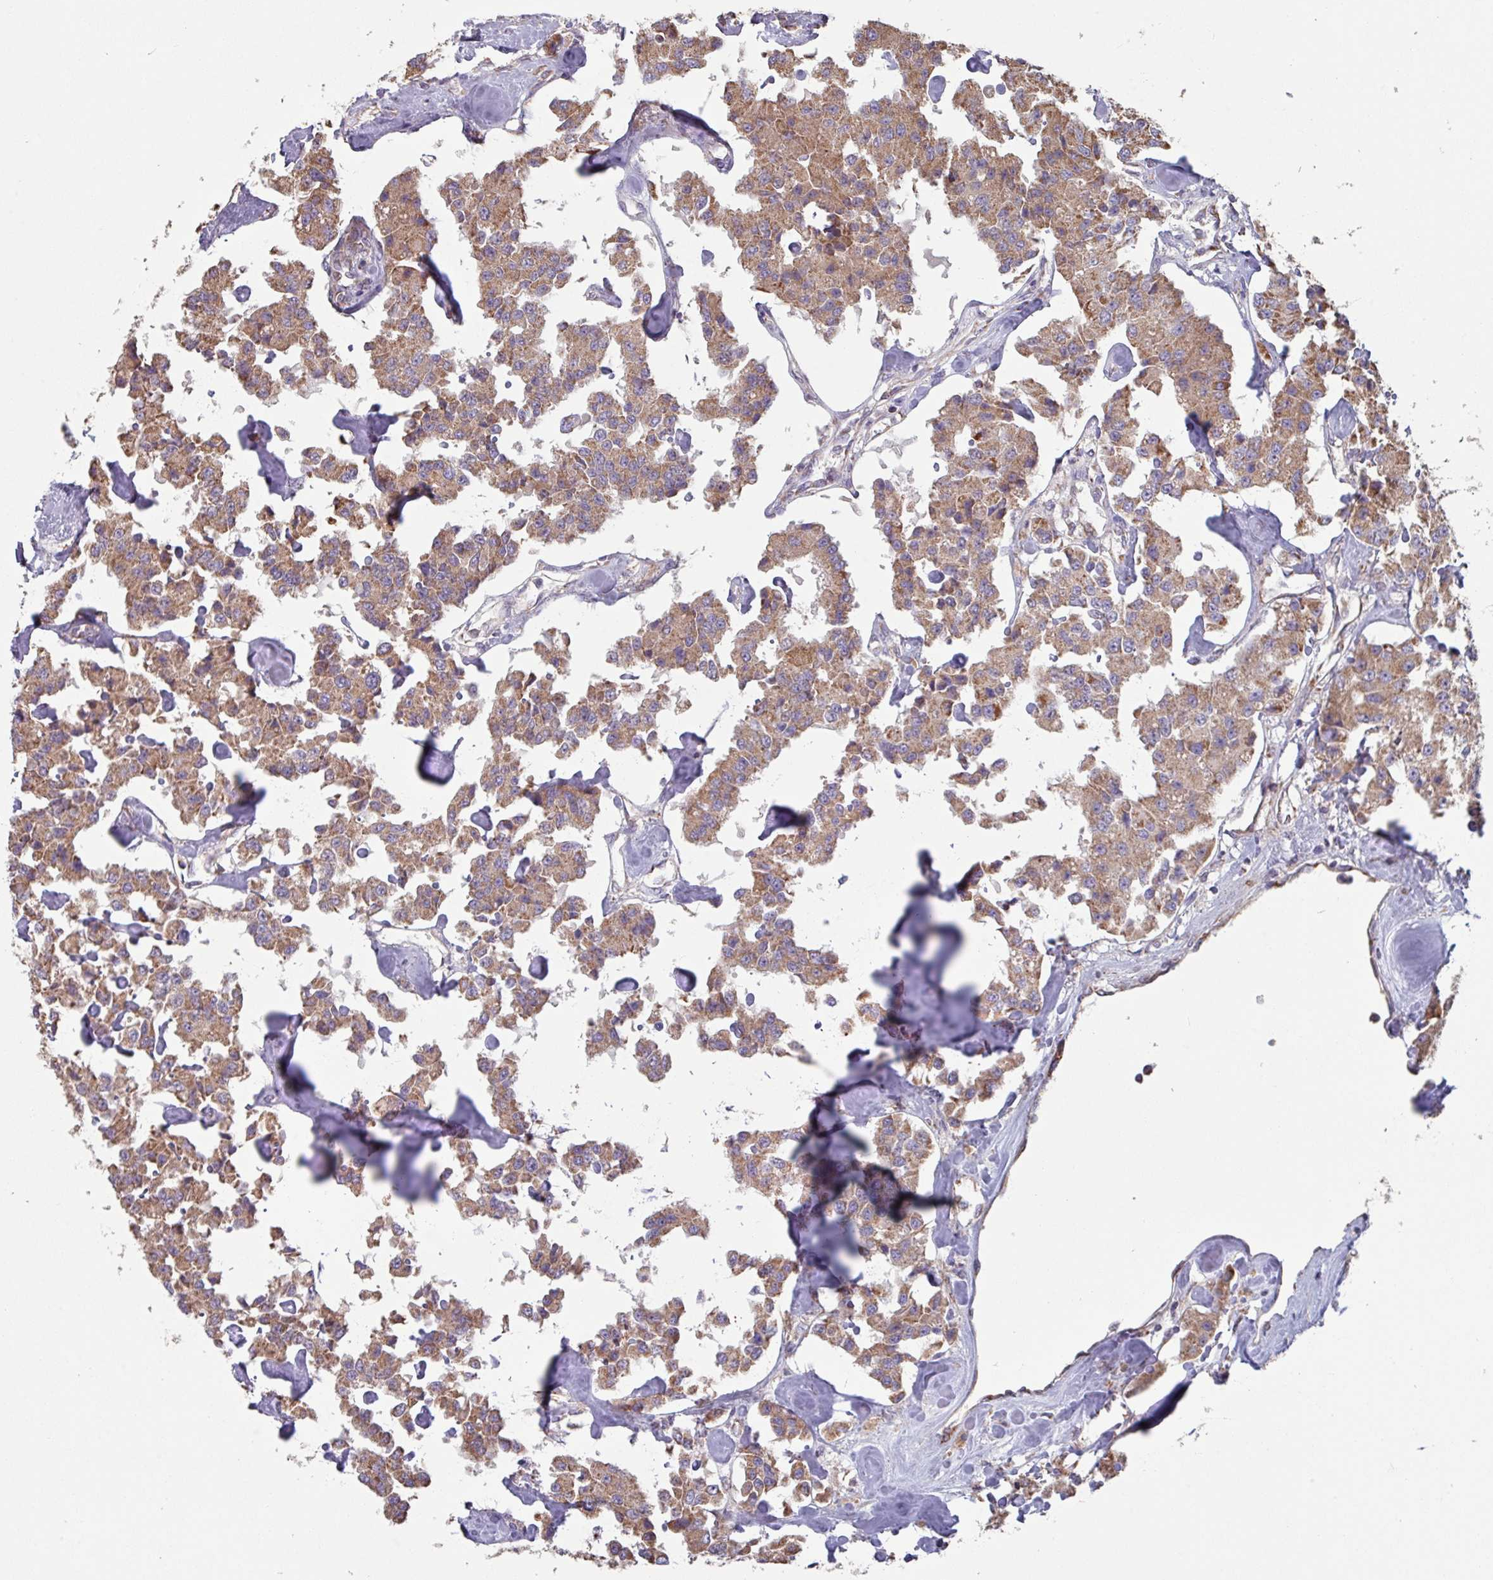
{"staining": {"intensity": "moderate", "quantity": ">75%", "location": "cytoplasmic/membranous"}, "tissue": "carcinoid", "cell_type": "Tumor cells", "image_type": "cancer", "snomed": [{"axis": "morphology", "description": "Carcinoid, malignant, NOS"}, {"axis": "topography", "description": "Pancreas"}], "caption": "Carcinoid was stained to show a protein in brown. There is medium levels of moderate cytoplasmic/membranous positivity in about >75% of tumor cells.", "gene": "COX7C", "patient": {"sex": "male", "age": 41}}